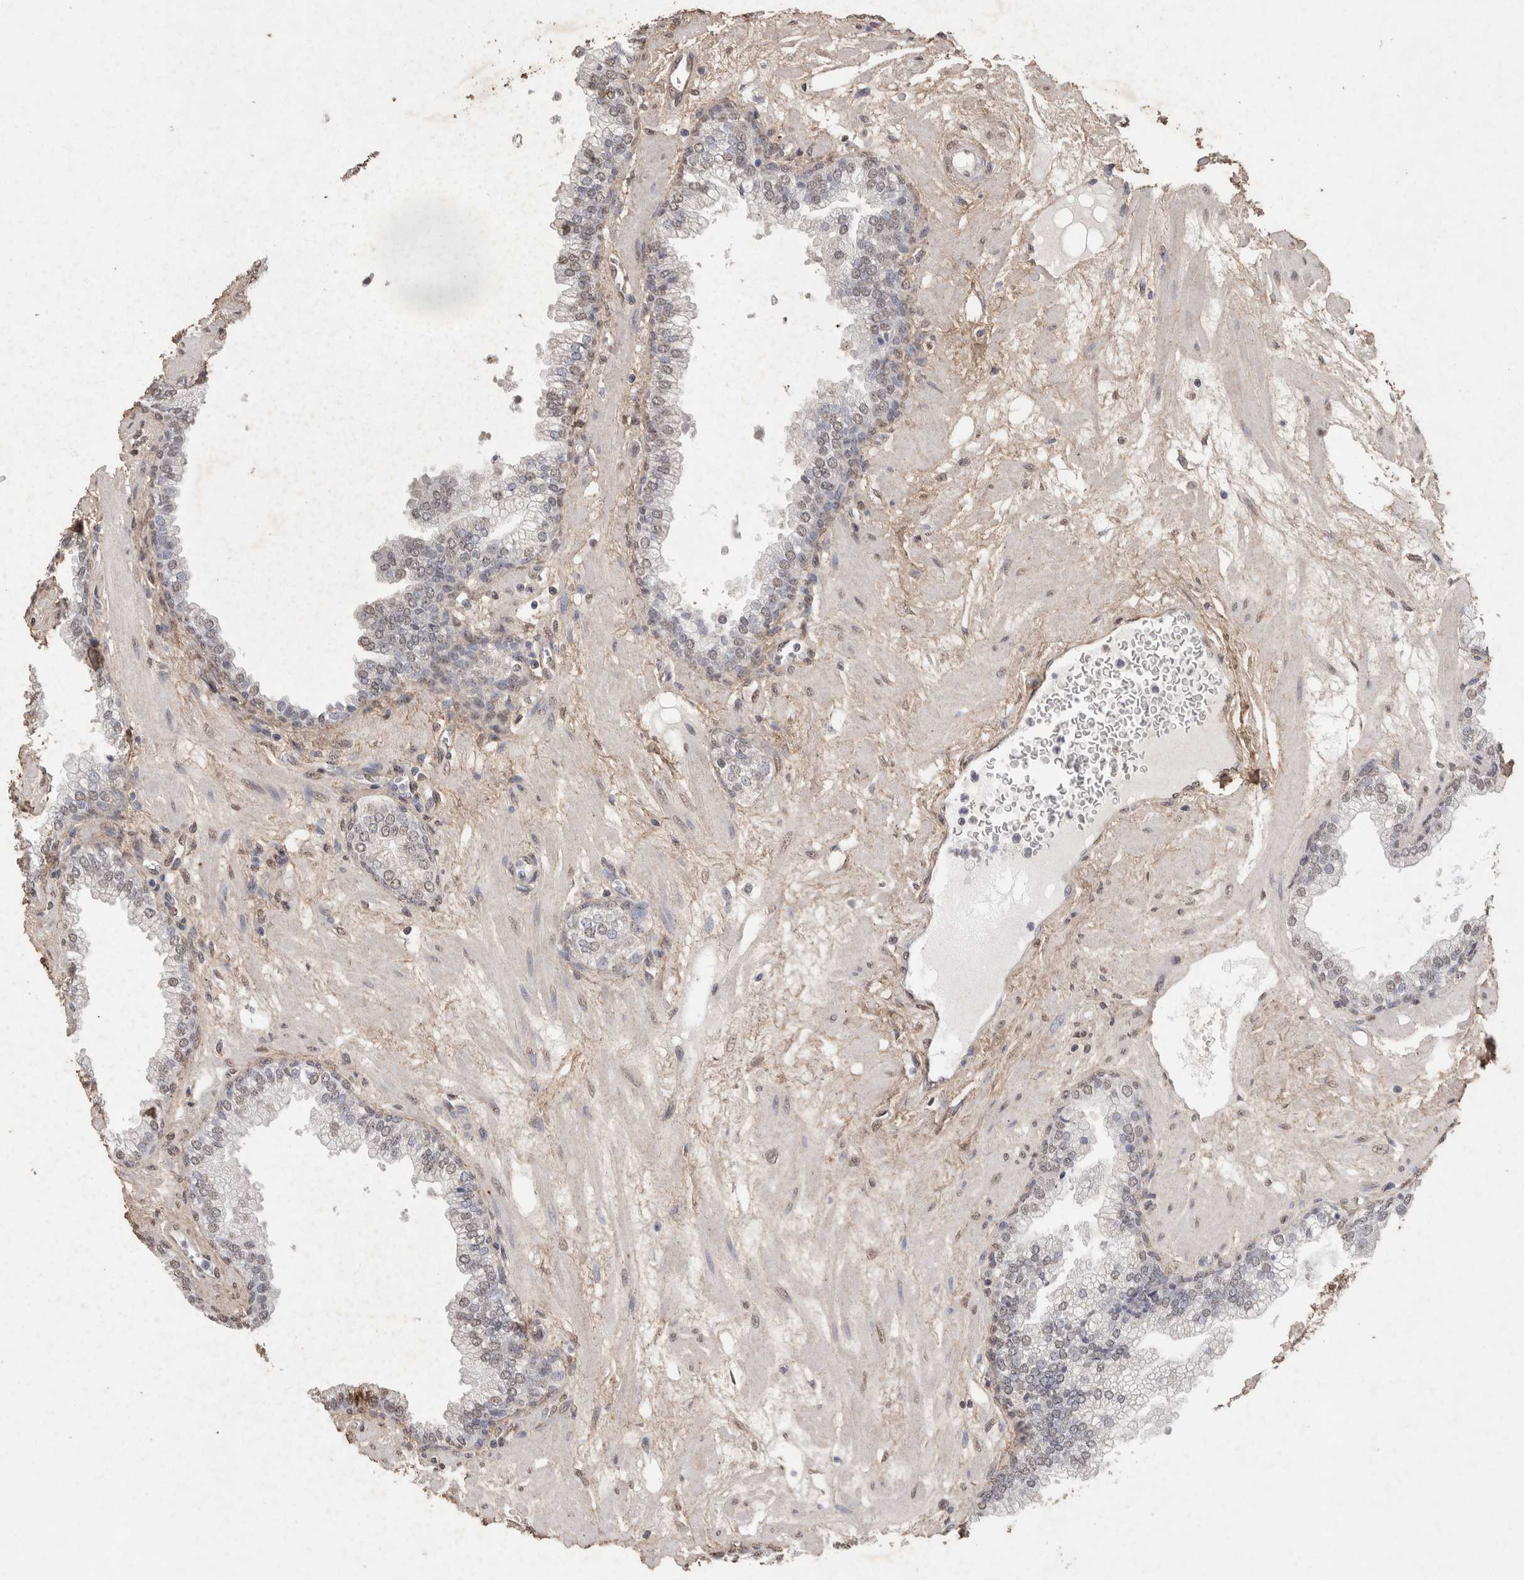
{"staining": {"intensity": "negative", "quantity": "none", "location": "none"}, "tissue": "prostate", "cell_type": "Glandular cells", "image_type": "normal", "snomed": [{"axis": "morphology", "description": "Normal tissue, NOS"}, {"axis": "morphology", "description": "Urothelial carcinoma, Low grade"}, {"axis": "topography", "description": "Urinary bladder"}, {"axis": "topography", "description": "Prostate"}], "caption": "The micrograph displays no staining of glandular cells in benign prostate.", "gene": "C1QTNF5", "patient": {"sex": "male", "age": 60}}